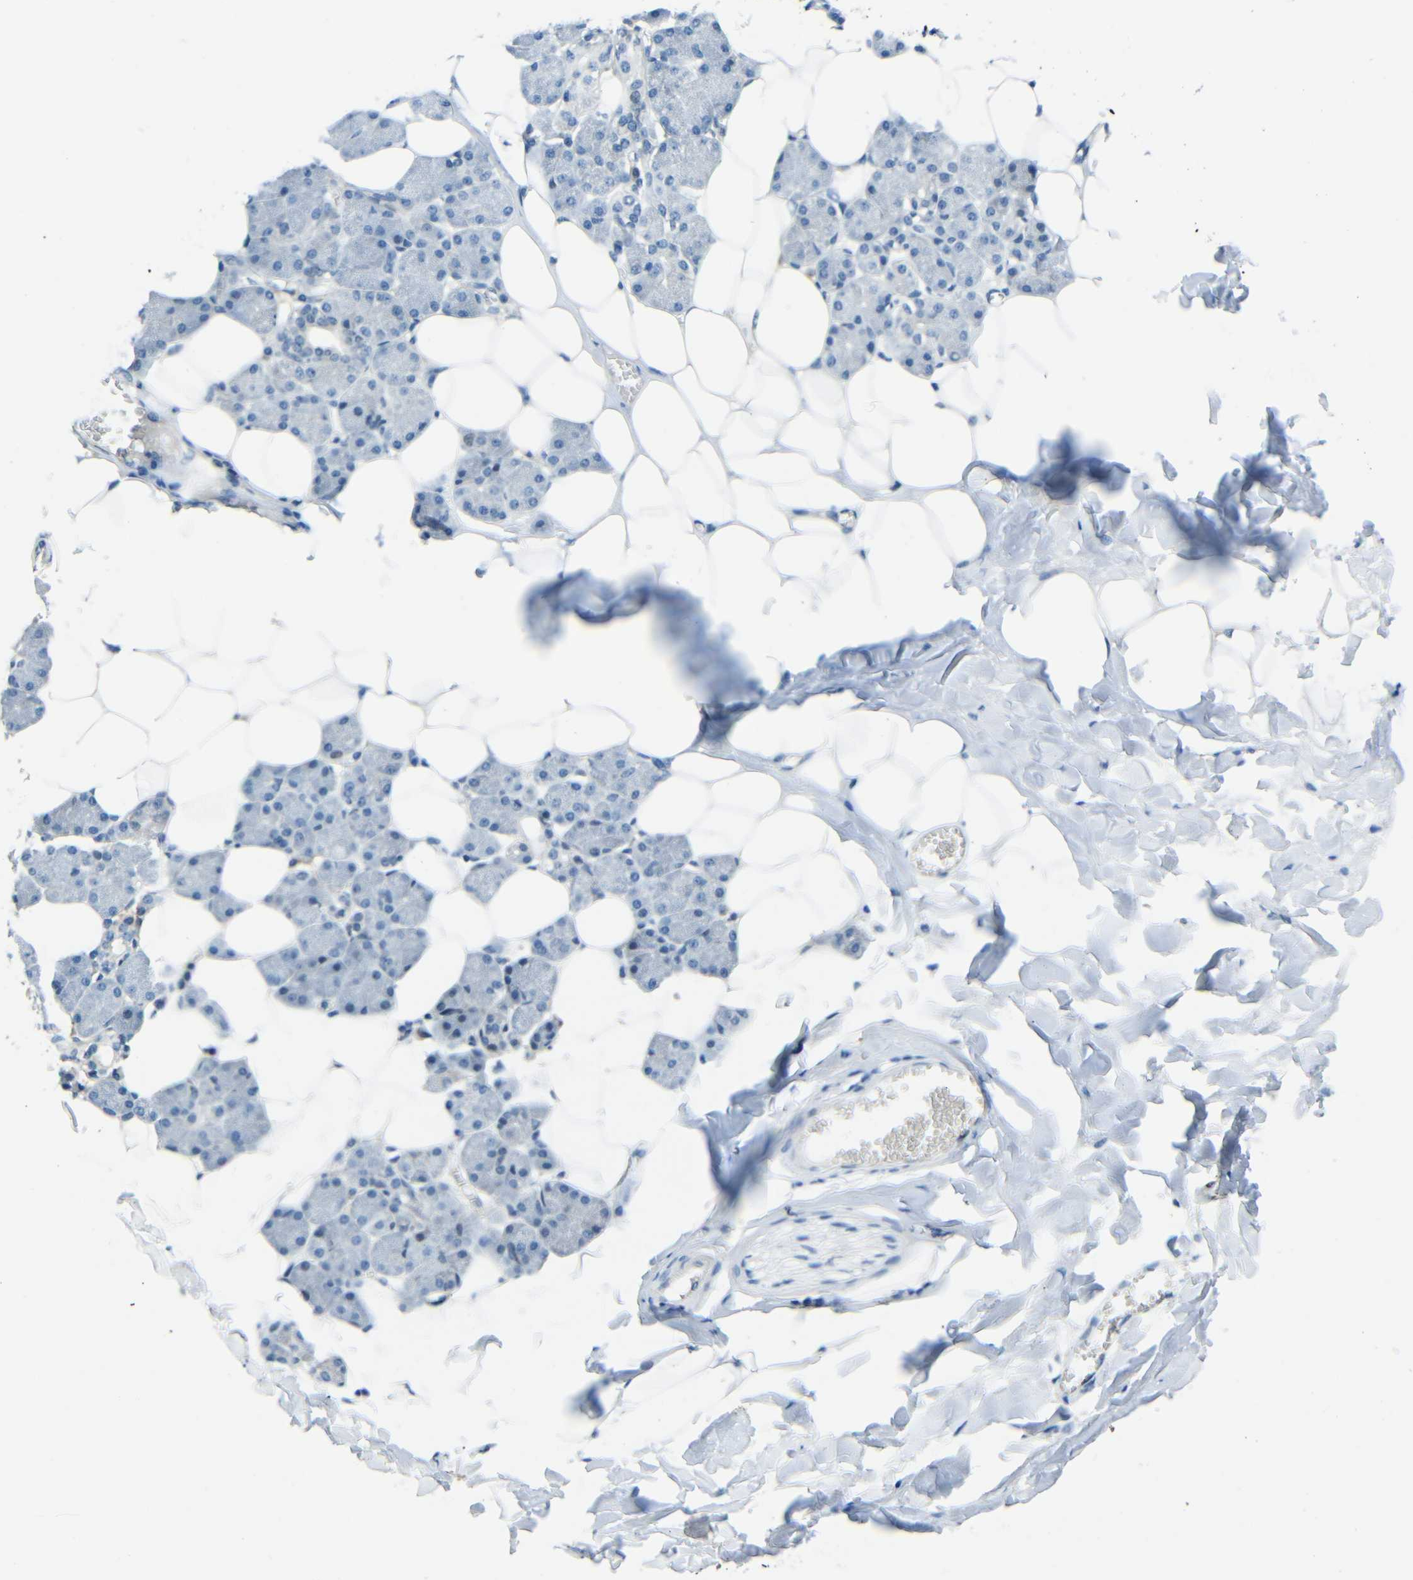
{"staining": {"intensity": "weak", "quantity": "<25%", "location": "cytoplasmic/membranous"}, "tissue": "salivary gland", "cell_type": "Glandular cells", "image_type": "normal", "snomed": [{"axis": "morphology", "description": "Normal tissue, NOS"}, {"axis": "morphology", "description": "Adenoma, NOS"}, {"axis": "topography", "description": "Salivary gland"}], "caption": "DAB (3,3'-diaminobenzidine) immunohistochemical staining of benign salivary gland shows no significant expression in glandular cells. (DAB (3,3'-diaminobenzidine) immunohistochemistry, high magnification).", "gene": "ANKRD22", "patient": {"sex": "female", "age": 32}}